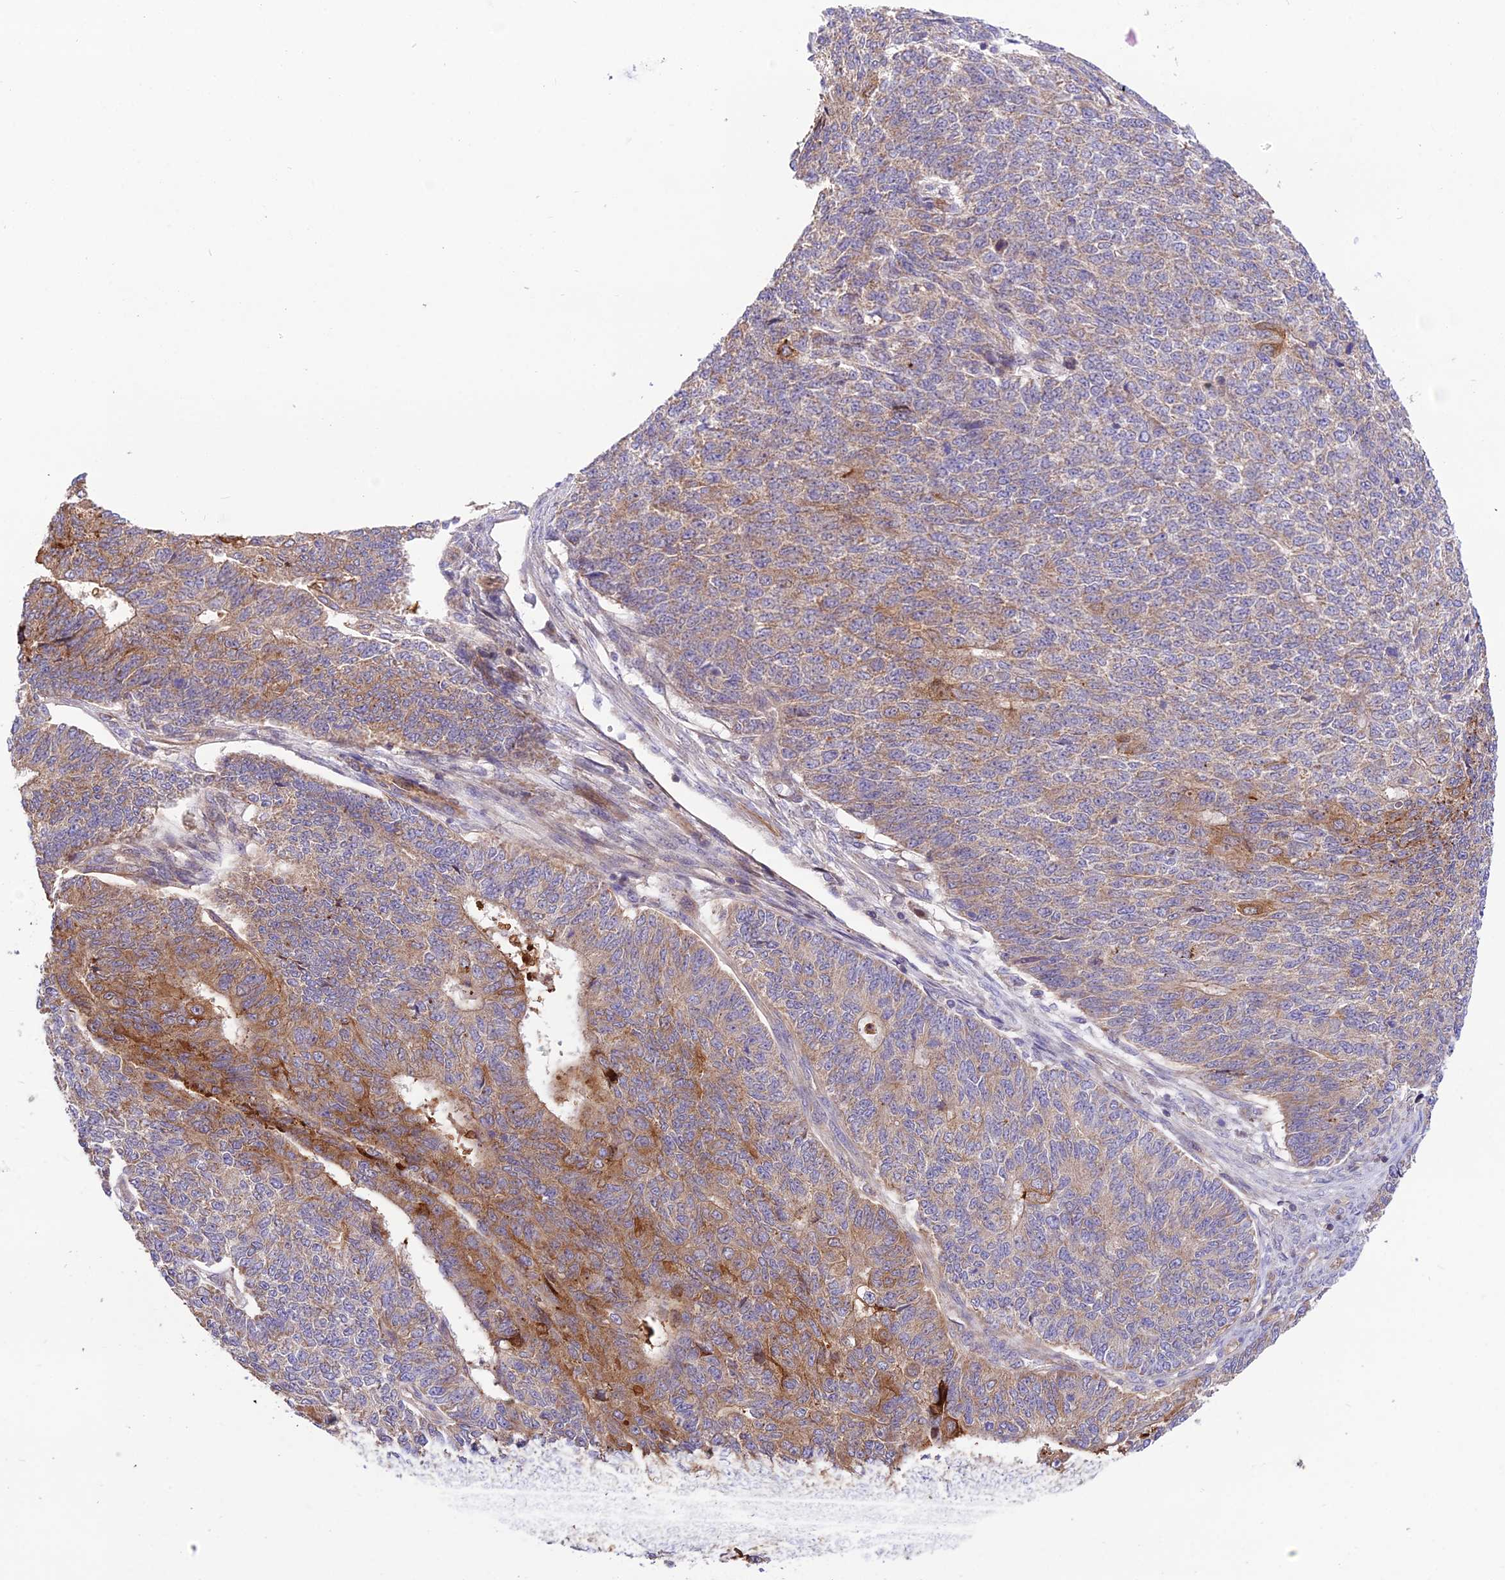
{"staining": {"intensity": "strong", "quantity": "<25%", "location": "cytoplasmic/membranous"}, "tissue": "endometrial cancer", "cell_type": "Tumor cells", "image_type": "cancer", "snomed": [{"axis": "morphology", "description": "Adenocarcinoma, NOS"}, {"axis": "topography", "description": "Endometrium"}], "caption": "Immunohistochemistry image of neoplastic tissue: adenocarcinoma (endometrial) stained using immunohistochemistry reveals medium levels of strong protein expression localized specifically in the cytoplasmic/membranous of tumor cells, appearing as a cytoplasmic/membranous brown color.", "gene": "TRIM43B", "patient": {"sex": "female", "age": 32}}